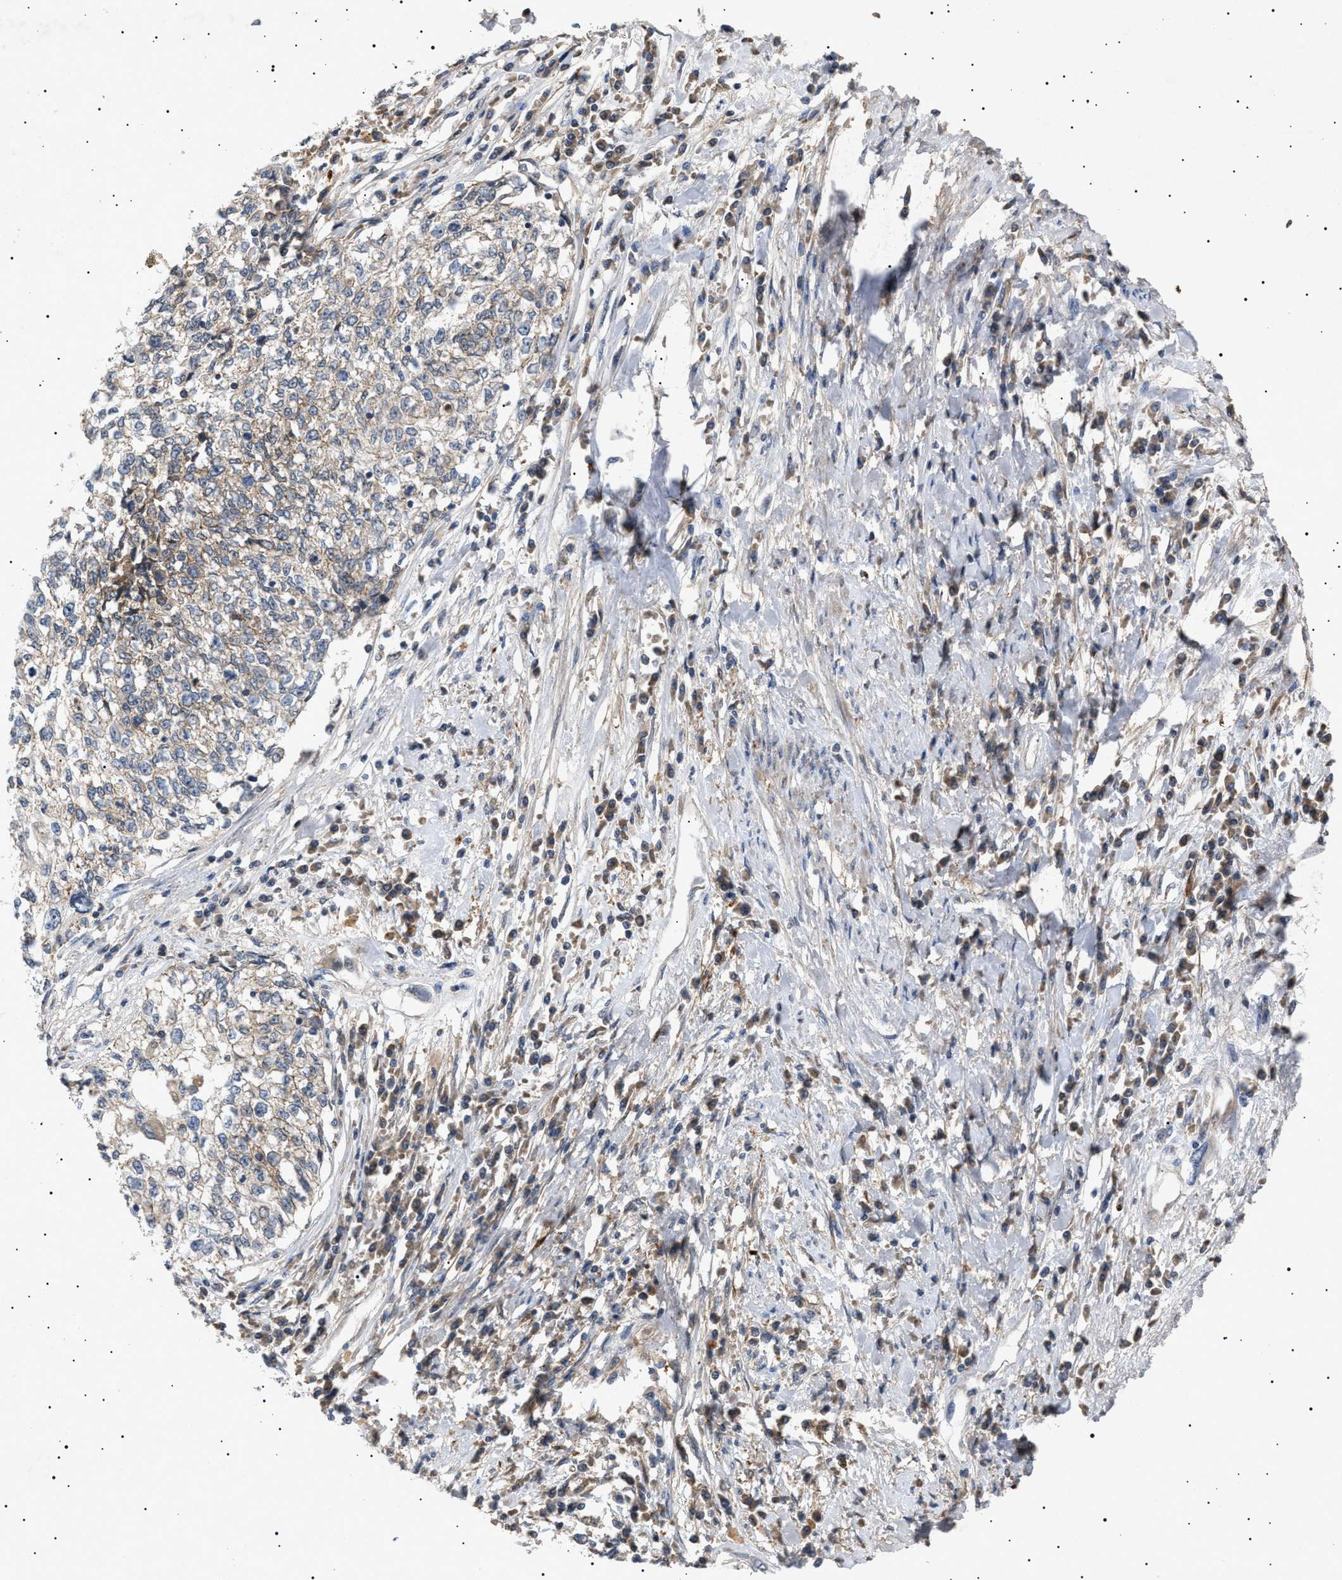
{"staining": {"intensity": "weak", "quantity": "25%-75%", "location": "cytoplasmic/membranous"}, "tissue": "cervical cancer", "cell_type": "Tumor cells", "image_type": "cancer", "snomed": [{"axis": "morphology", "description": "Squamous cell carcinoma, NOS"}, {"axis": "topography", "description": "Cervix"}], "caption": "IHC of human cervical cancer (squamous cell carcinoma) demonstrates low levels of weak cytoplasmic/membranous expression in about 25%-75% of tumor cells. The staining is performed using DAB (3,3'-diaminobenzidine) brown chromogen to label protein expression. The nuclei are counter-stained blue using hematoxylin.", "gene": "SIRT5", "patient": {"sex": "female", "age": 57}}